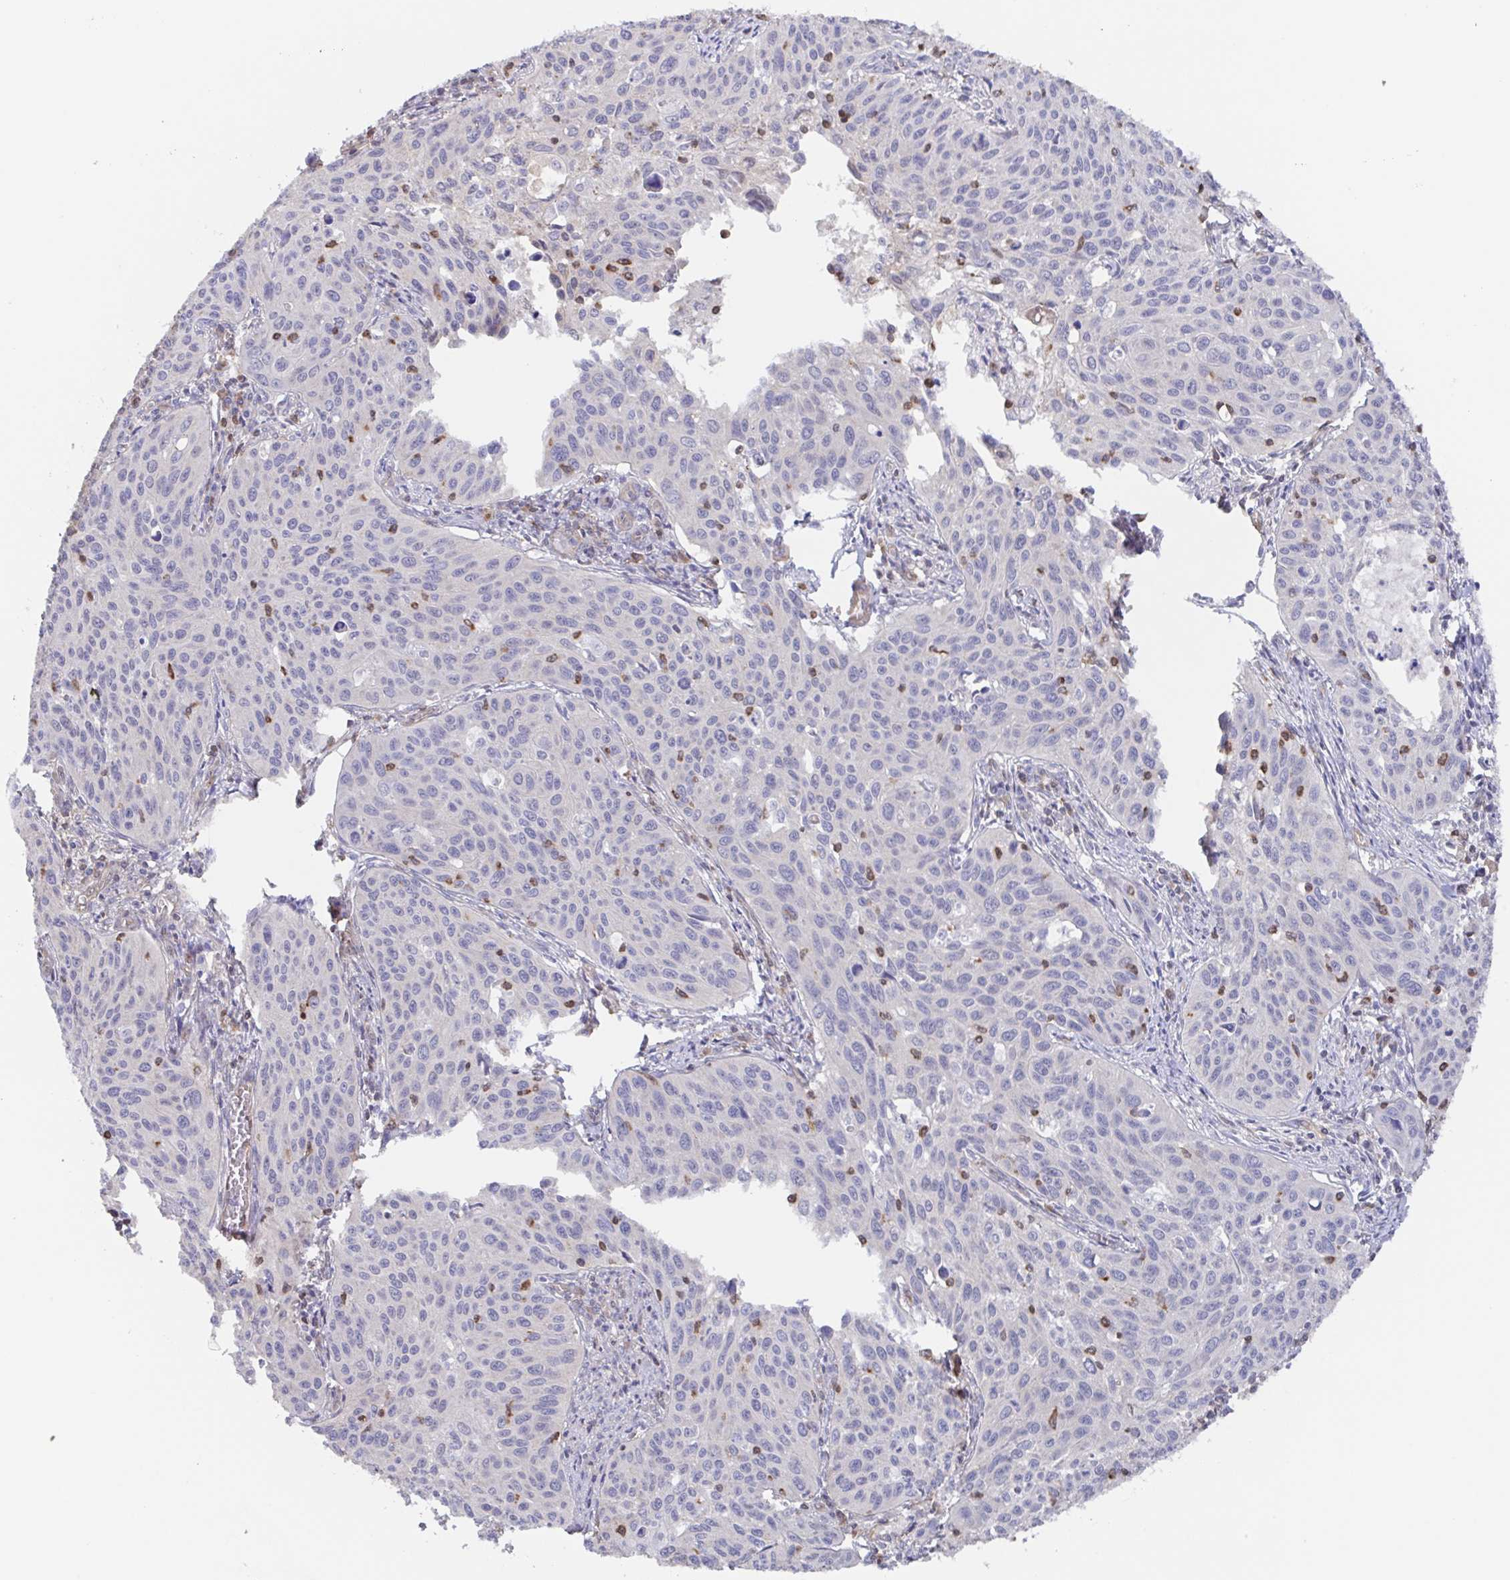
{"staining": {"intensity": "negative", "quantity": "none", "location": "none"}, "tissue": "cervical cancer", "cell_type": "Tumor cells", "image_type": "cancer", "snomed": [{"axis": "morphology", "description": "Squamous cell carcinoma, NOS"}, {"axis": "topography", "description": "Cervix"}], "caption": "Cervical squamous cell carcinoma was stained to show a protein in brown. There is no significant staining in tumor cells. (Stains: DAB (3,3'-diaminobenzidine) immunohistochemistry (IHC) with hematoxylin counter stain, Microscopy: brightfield microscopy at high magnification).", "gene": "AGFG2", "patient": {"sex": "female", "age": 31}}